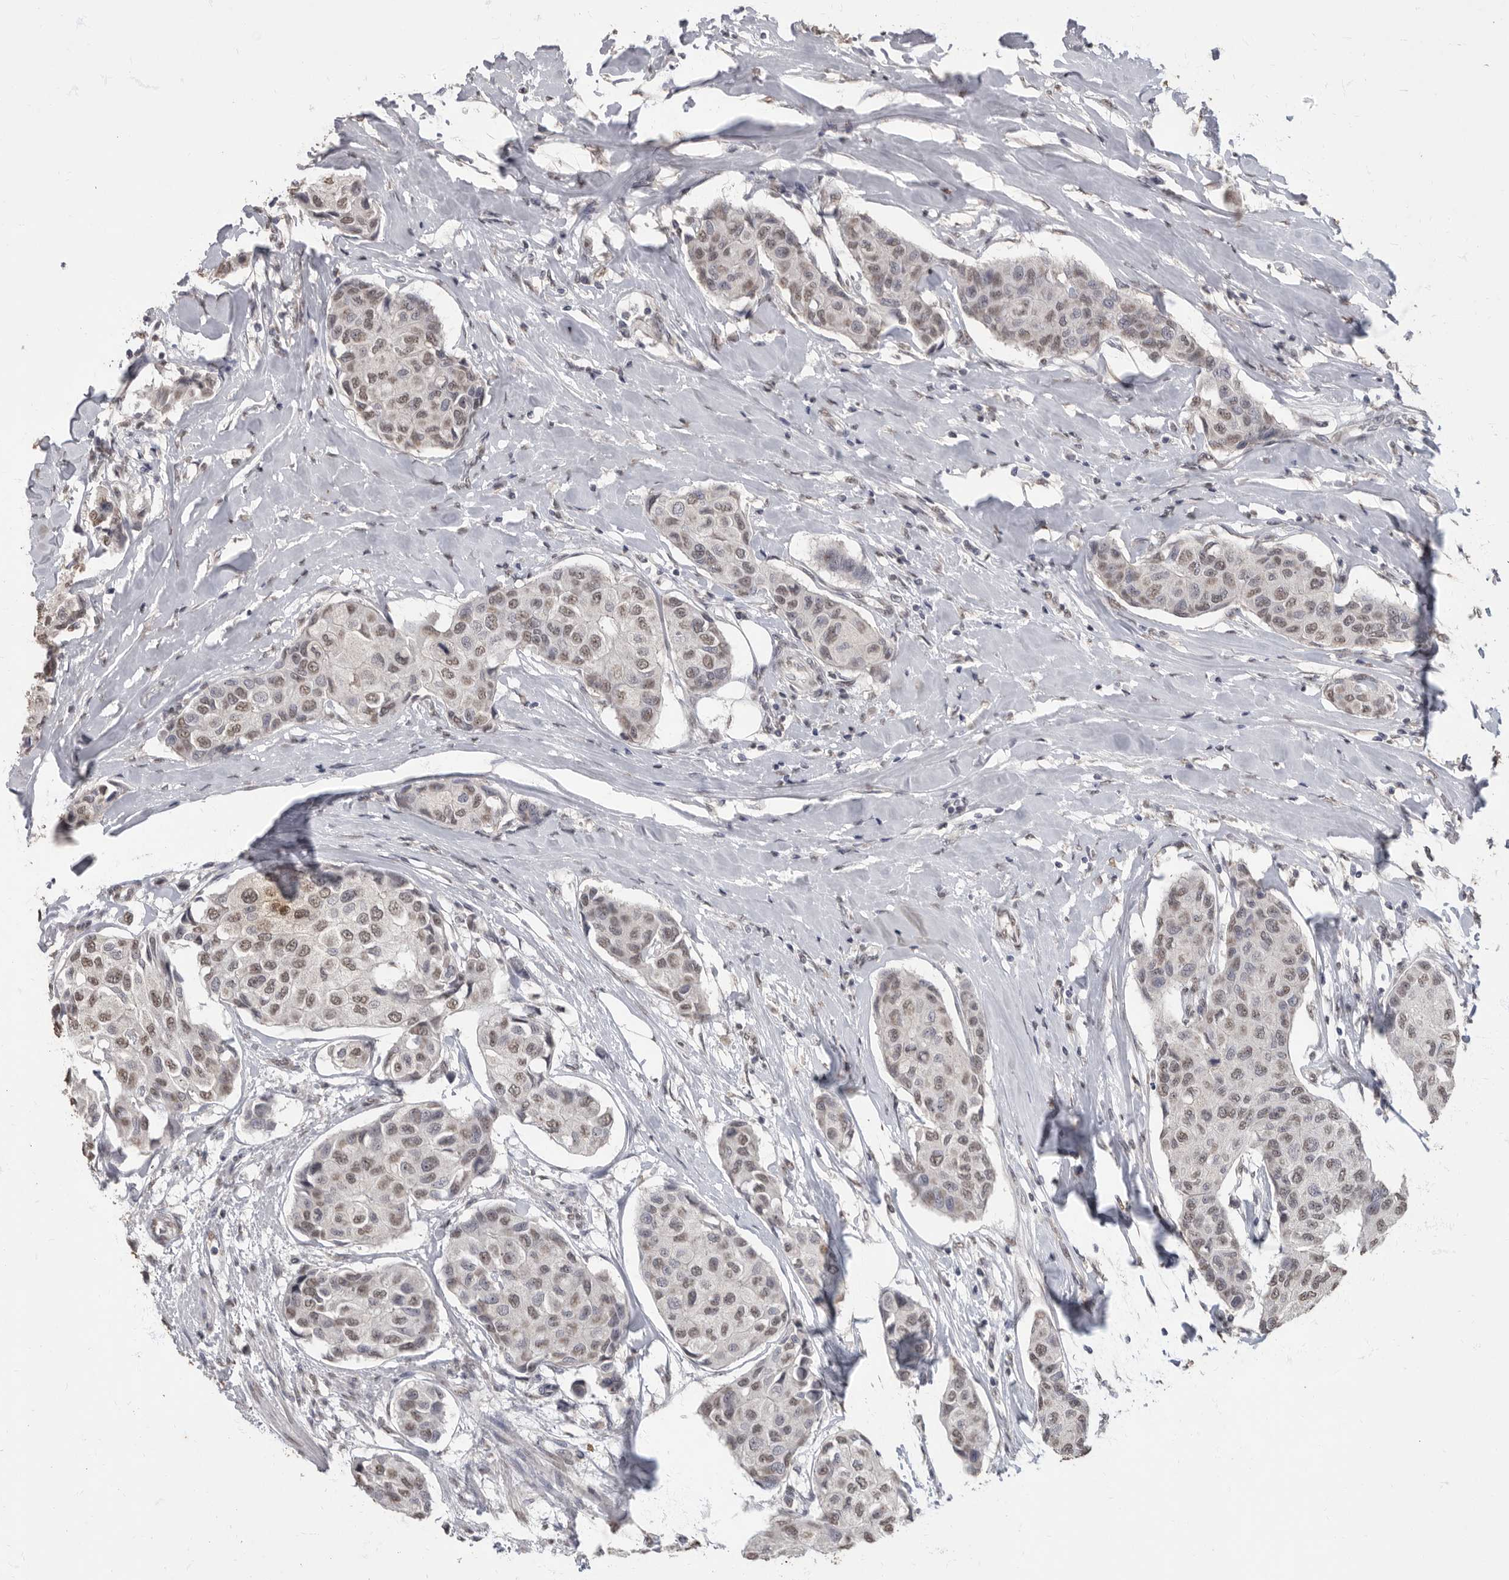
{"staining": {"intensity": "weak", "quantity": ">75%", "location": "nuclear"}, "tissue": "breast cancer", "cell_type": "Tumor cells", "image_type": "cancer", "snomed": [{"axis": "morphology", "description": "Duct carcinoma"}, {"axis": "topography", "description": "Breast"}], "caption": "Protein positivity by immunohistochemistry displays weak nuclear staining in about >75% of tumor cells in breast cancer.", "gene": "NBL1", "patient": {"sex": "female", "age": 80}}